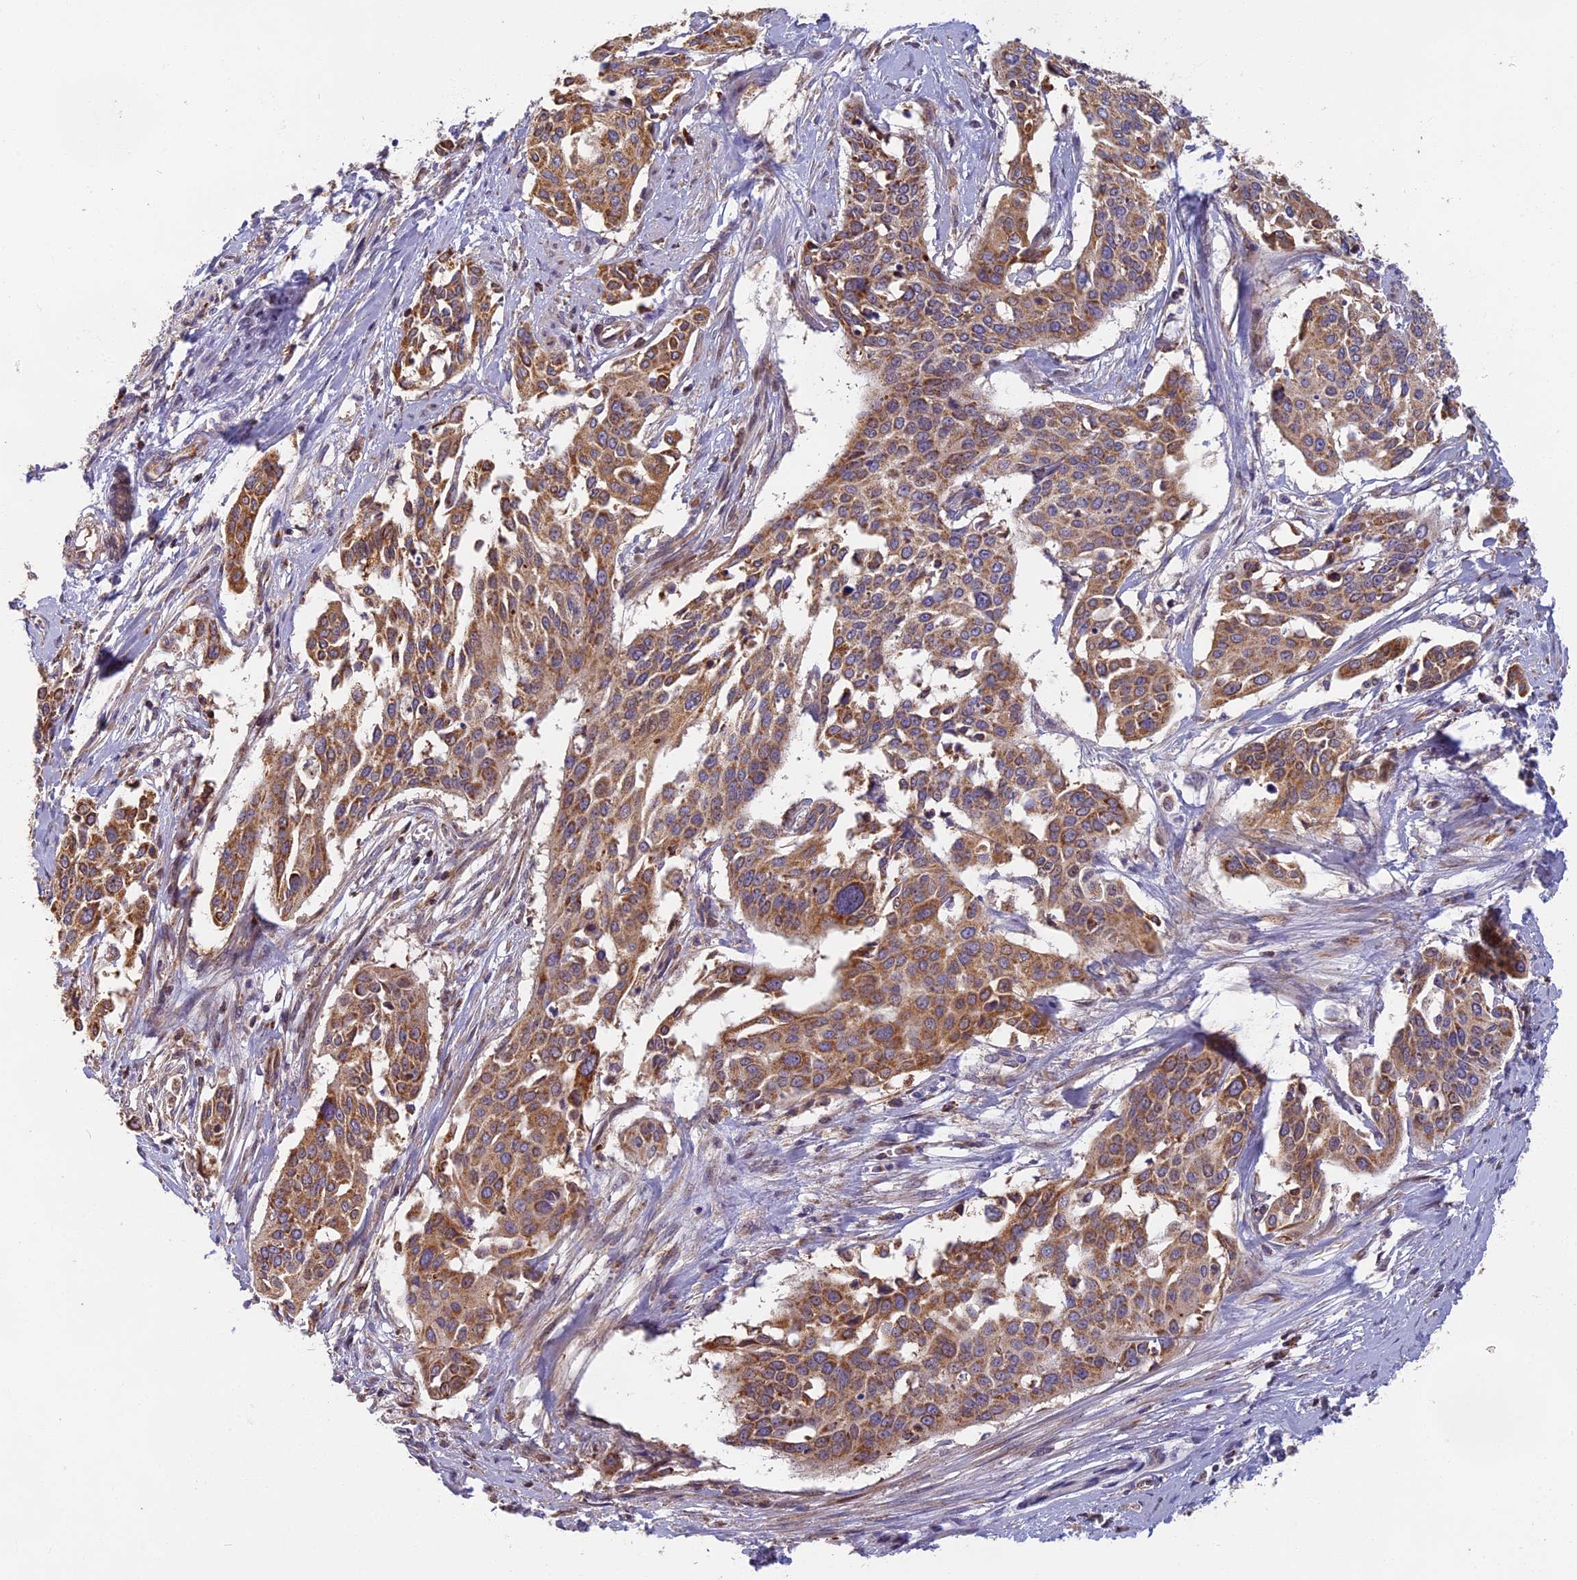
{"staining": {"intensity": "moderate", "quantity": ">75%", "location": "cytoplasmic/membranous"}, "tissue": "cervical cancer", "cell_type": "Tumor cells", "image_type": "cancer", "snomed": [{"axis": "morphology", "description": "Squamous cell carcinoma, NOS"}, {"axis": "topography", "description": "Cervix"}], "caption": "Protein analysis of cervical cancer (squamous cell carcinoma) tissue shows moderate cytoplasmic/membranous staining in about >75% of tumor cells. Ihc stains the protein of interest in brown and the nuclei are stained blue.", "gene": "EDAR", "patient": {"sex": "female", "age": 44}}